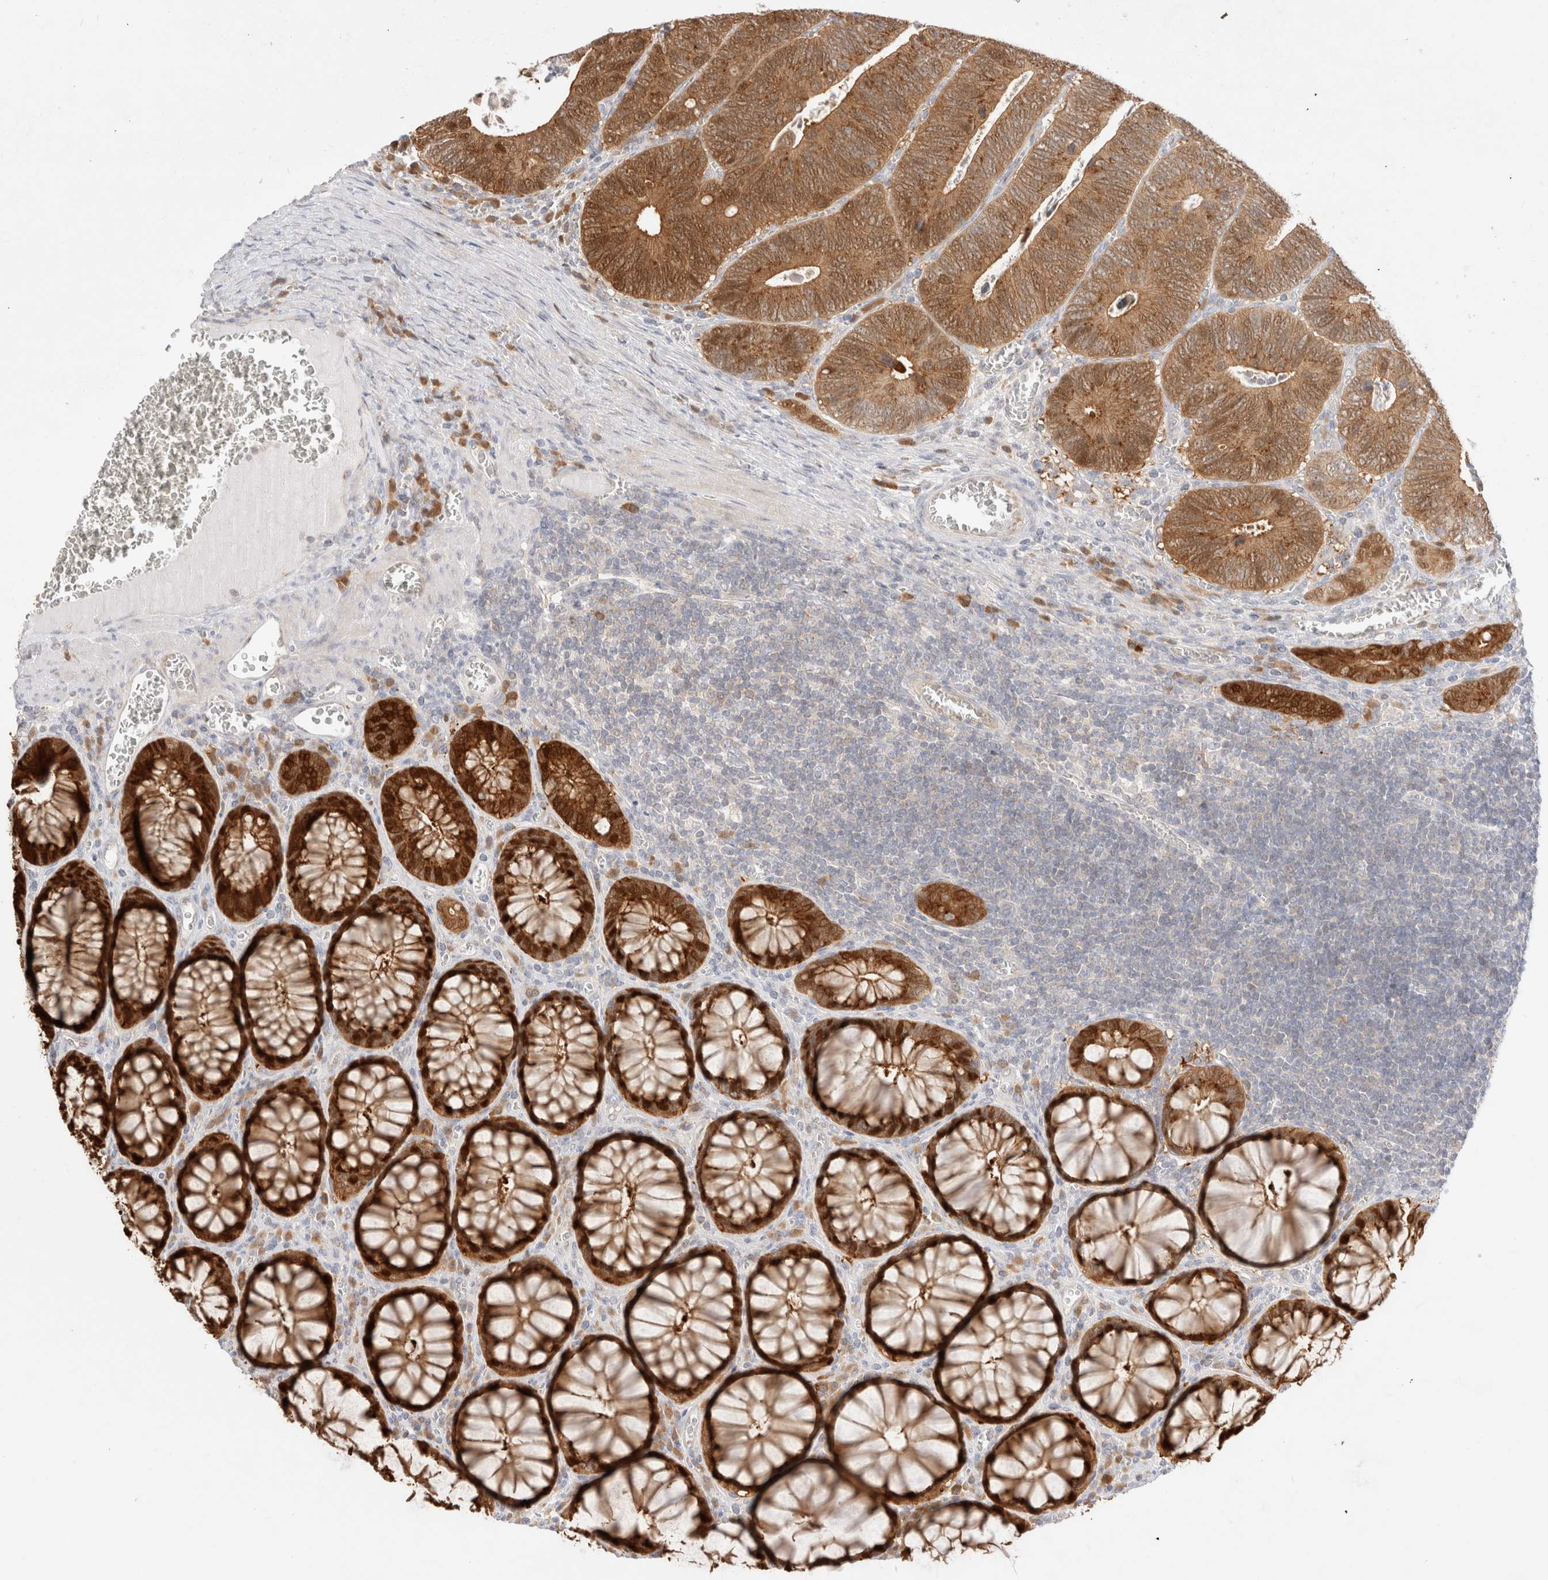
{"staining": {"intensity": "moderate", "quantity": ">75%", "location": "cytoplasmic/membranous,nuclear"}, "tissue": "colorectal cancer", "cell_type": "Tumor cells", "image_type": "cancer", "snomed": [{"axis": "morphology", "description": "Inflammation, NOS"}, {"axis": "morphology", "description": "Adenocarcinoma, NOS"}, {"axis": "topography", "description": "Colon"}], "caption": "A high-resolution photomicrograph shows IHC staining of colorectal cancer, which reveals moderate cytoplasmic/membranous and nuclear staining in approximately >75% of tumor cells.", "gene": "EFCAB13", "patient": {"sex": "male", "age": 72}}